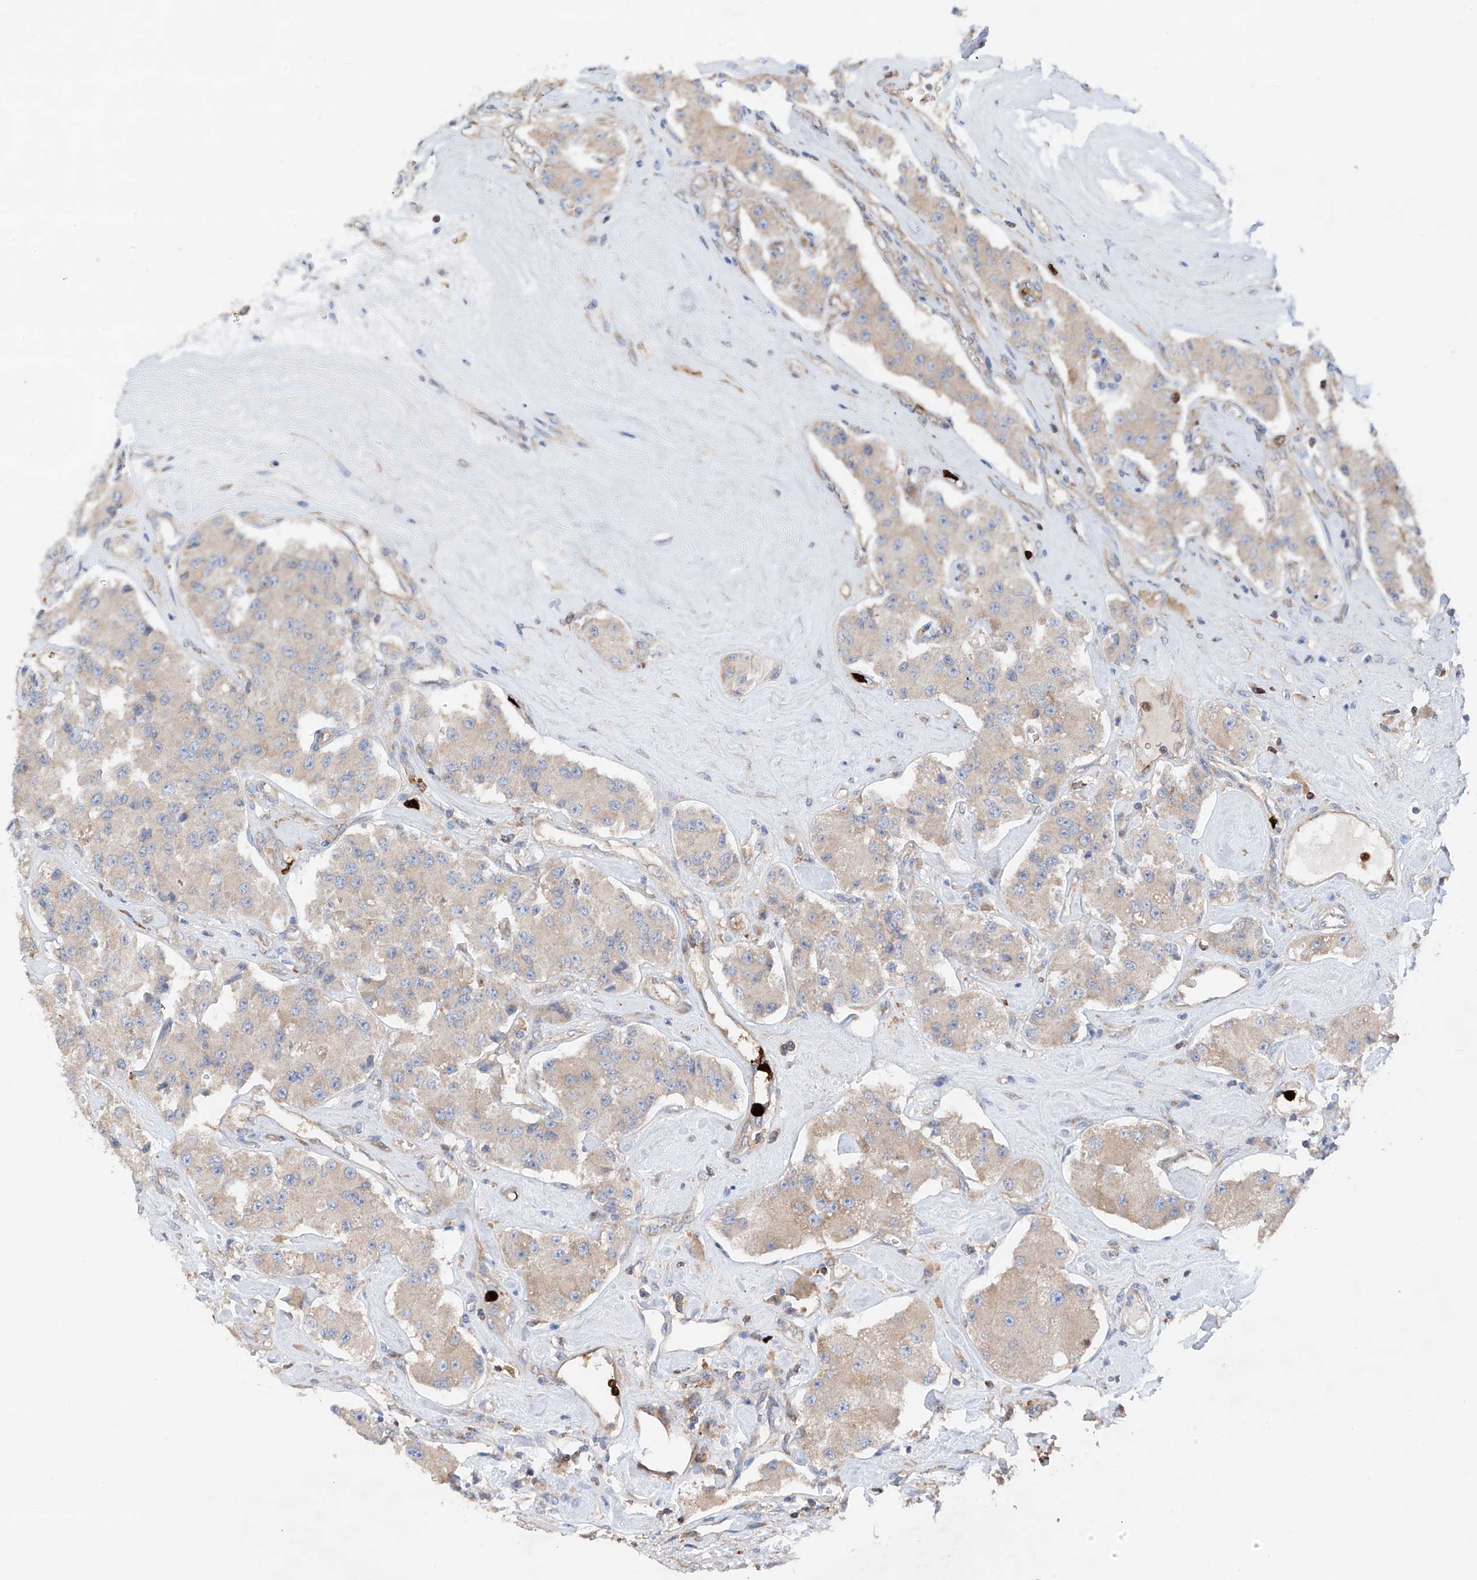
{"staining": {"intensity": "weak", "quantity": "<25%", "location": "cytoplasmic/membranous"}, "tissue": "carcinoid", "cell_type": "Tumor cells", "image_type": "cancer", "snomed": [{"axis": "morphology", "description": "Carcinoid, malignant, NOS"}, {"axis": "topography", "description": "Pancreas"}], "caption": "Immunohistochemistry image of neoplastic tissue: malignant carcinoid stained with DAB (3,3'-diaminobenzidine) exhibits no significant protein staining in tumor cells.", "gene": "PHACTR2", "patient": {"sex": "male", "age": 41}}